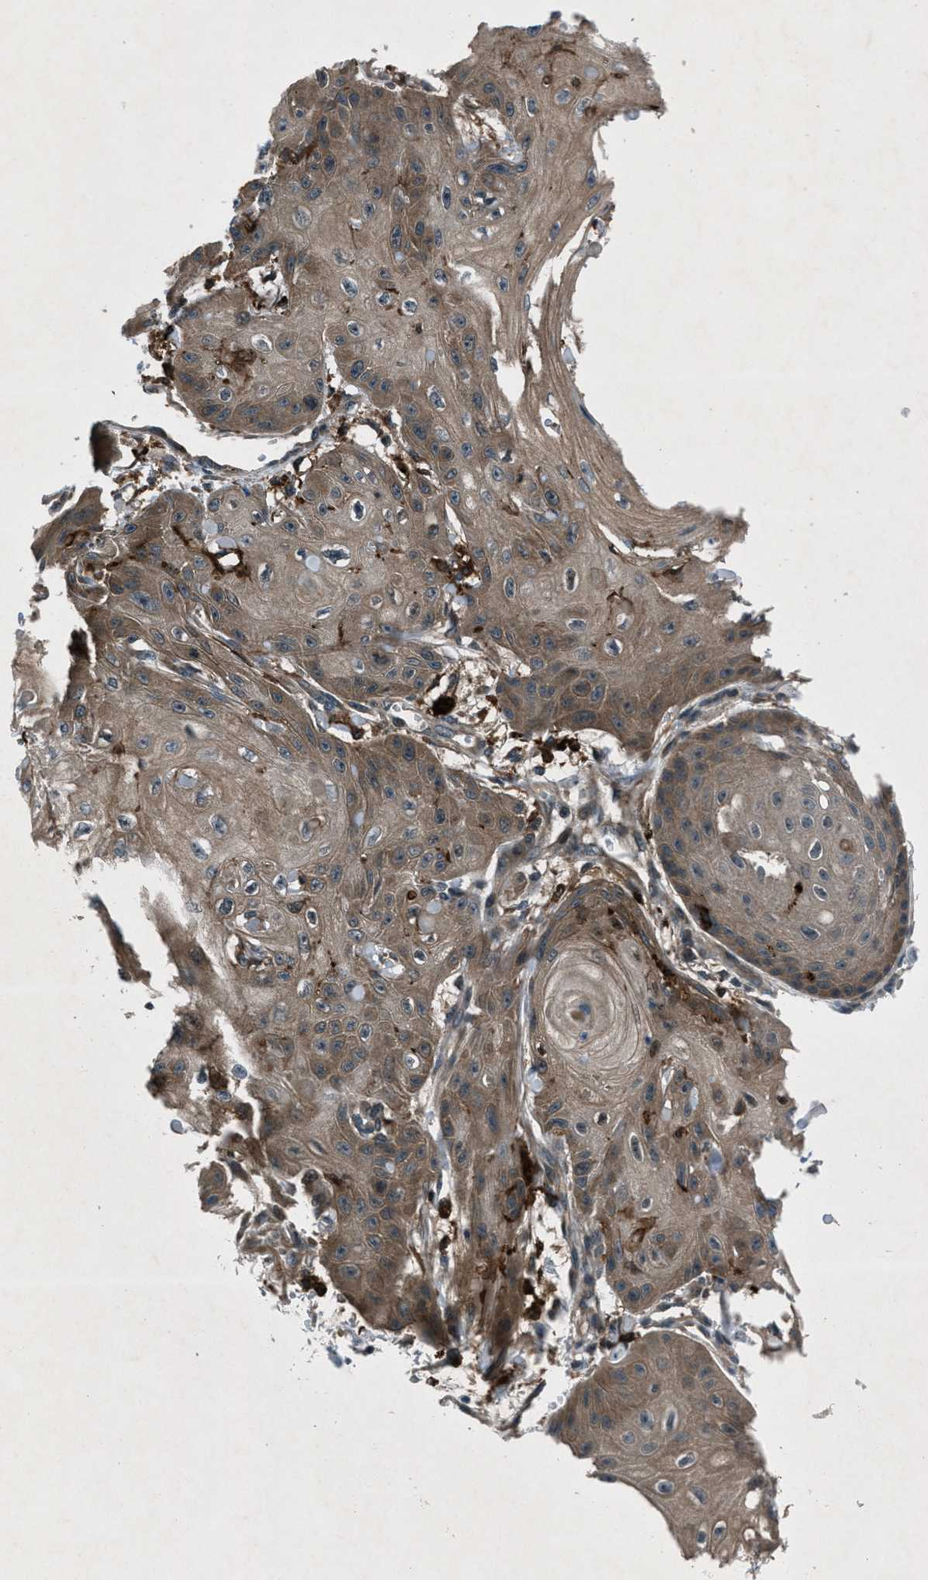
{"staining": {"intensity": "moderate", "quantity": ">75%", "location": "cytoplasmic/membranous"}, "tissue": "skin cancer", "cell_type": "Tumor cells", "image_type": "cancer", "snomed": [{"axis": "morphology", "description": "Squamous cell carcinoma, NOS"}, {"axis": "topography", "description": "Skin"}], "caption": "Moderate cytoplasmic/membranous expression for a protein is seen in approximately >75% of tumor cells of skin cancer using immunohistochemistry (IHC).", "gene": "EPSTI1", "patient": {"sex": "male", "age": 74}}